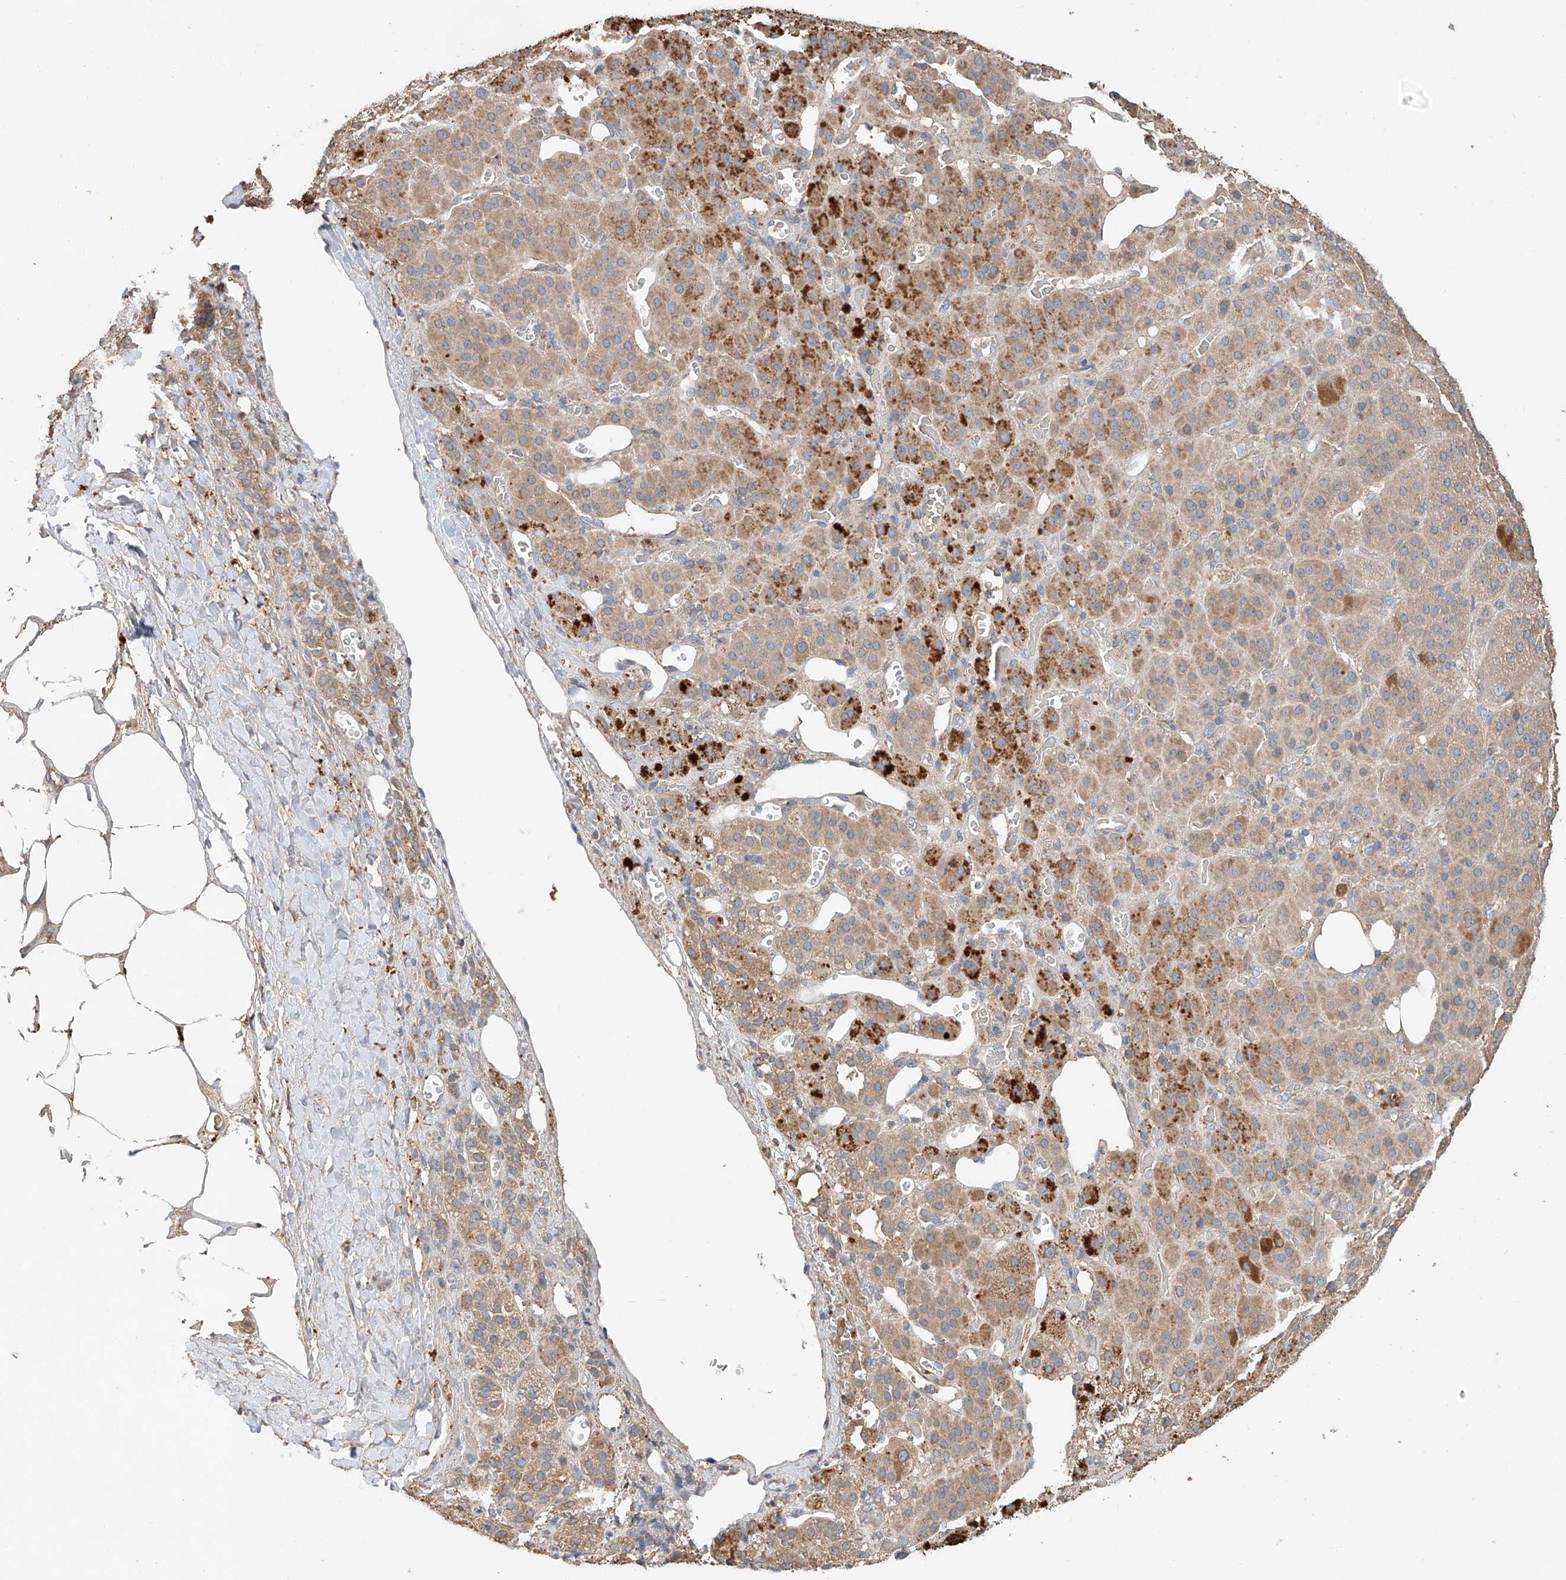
{"staining": {"intensity": "moderate", "quantity": "25%-75%", "location": "cytoplasmic/membranous"}, "tissue": "adrenal gland", "cell_type": "Glandular cells", "image_type": "normal", "snomed": [{"axis": "morphology", "description": "Normal tissue, NOS"}, {"axis": "topography", "description": "Adrenal gland"}], "caption": "Immunohistochemical staining of benign human adrenal gland displays moderate cytoplasmic/membranous protein positivity in approximately 25%-75% of glandular cells.", "gene": "GNB1L", "patient": {"sex": "male", "age": 57}}